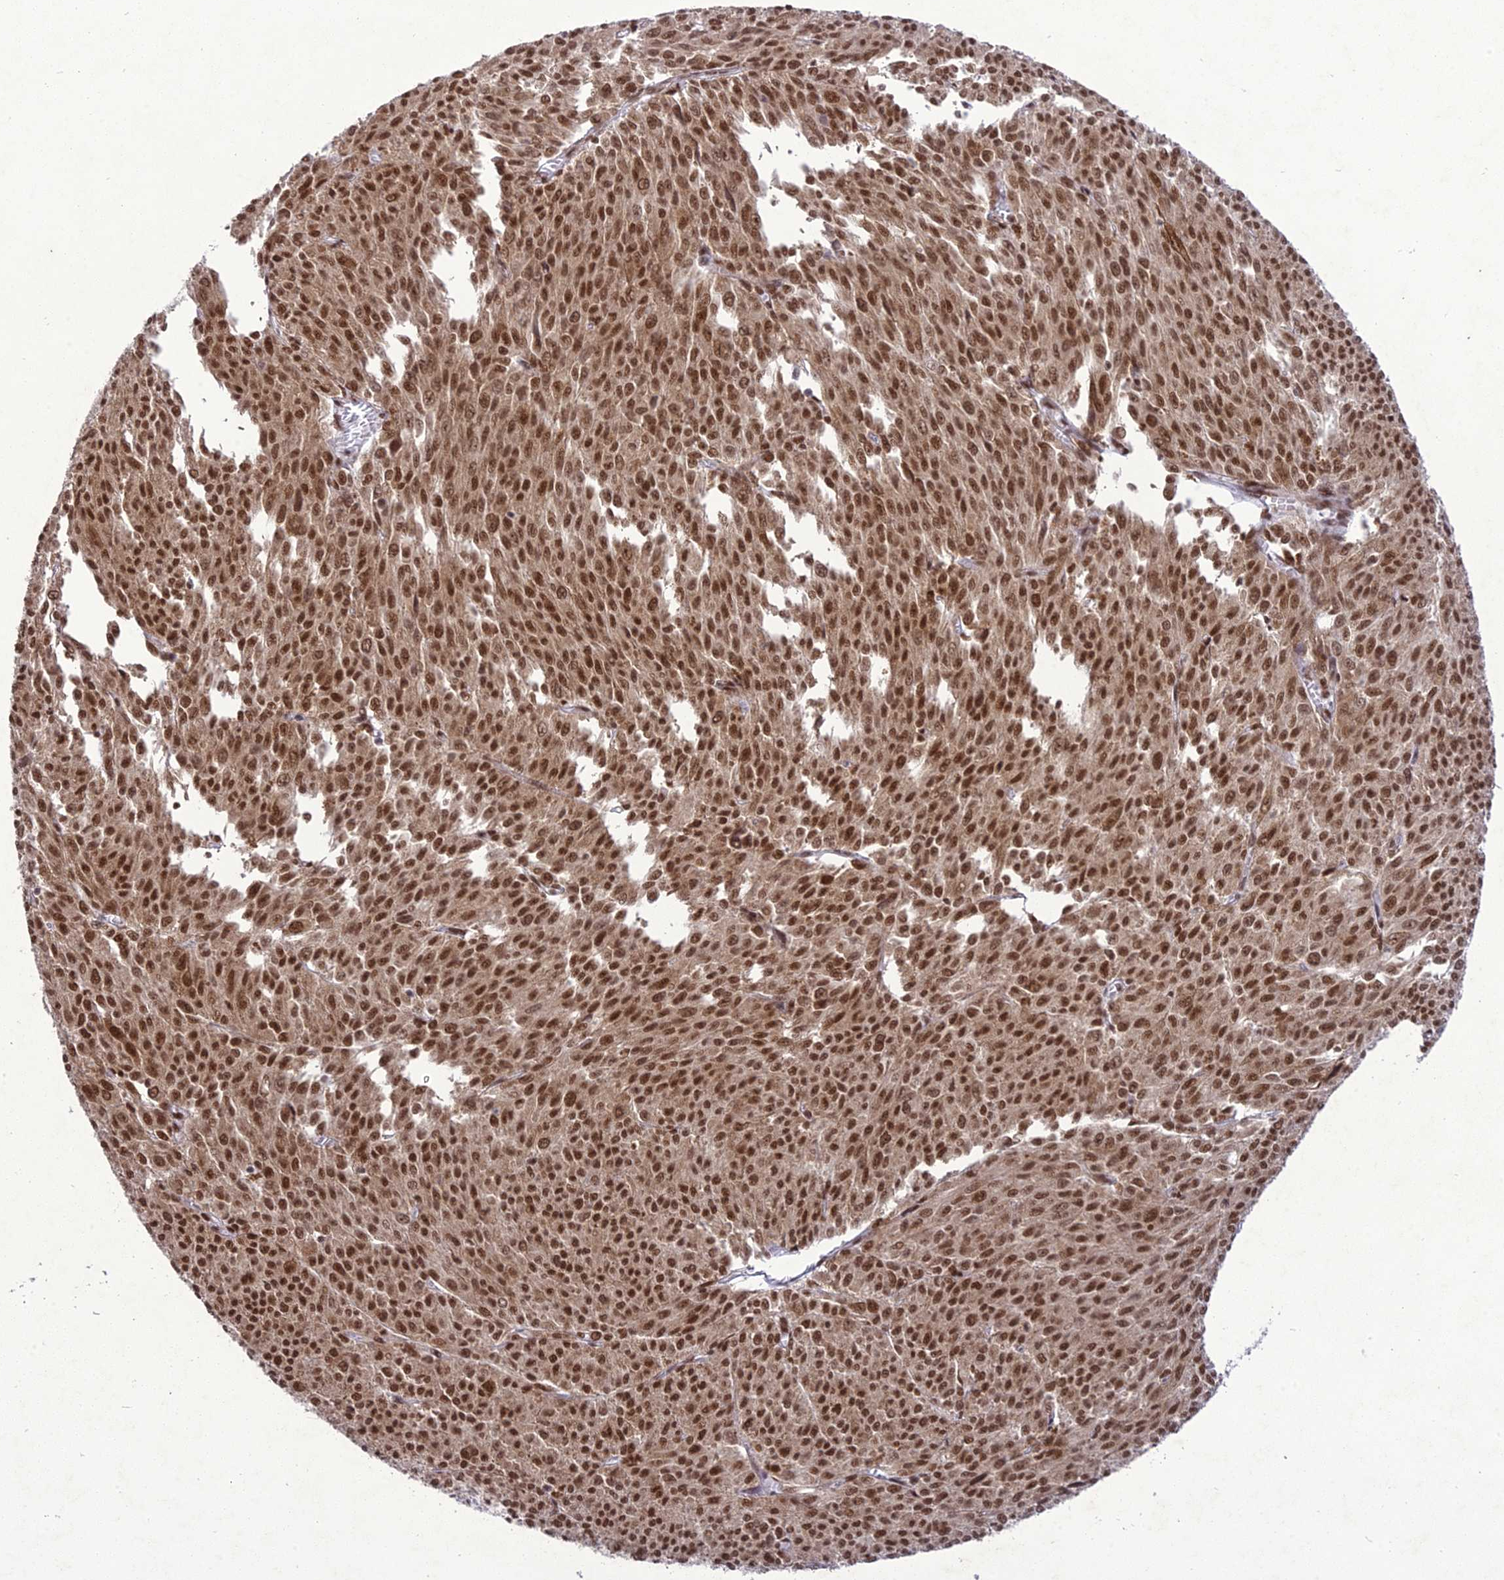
{"staining": {"intensity": "strong", "quantity": ">75%", "location": "nuclear"}, "tissue": "melanoma", "cell_type": "Tumor cells", "image_type": "cancer", "snomed": [{"axis": "morphology", "description": "Malignant melanoma, NOS"}, {"axis": "topography", "description": "Skin"}], "caption": "Protein staining displays strong nuclear positivity in about >75% of tumor cells in melanoma. The staining is performed using DAB (3,3'-diaminobenzidine) brown chromogen to label protein expression. The nuclei are counter-stained blue using hematoxylin.", "gene": "DDX1", "patient": {"sex": "female", "age": 52}}